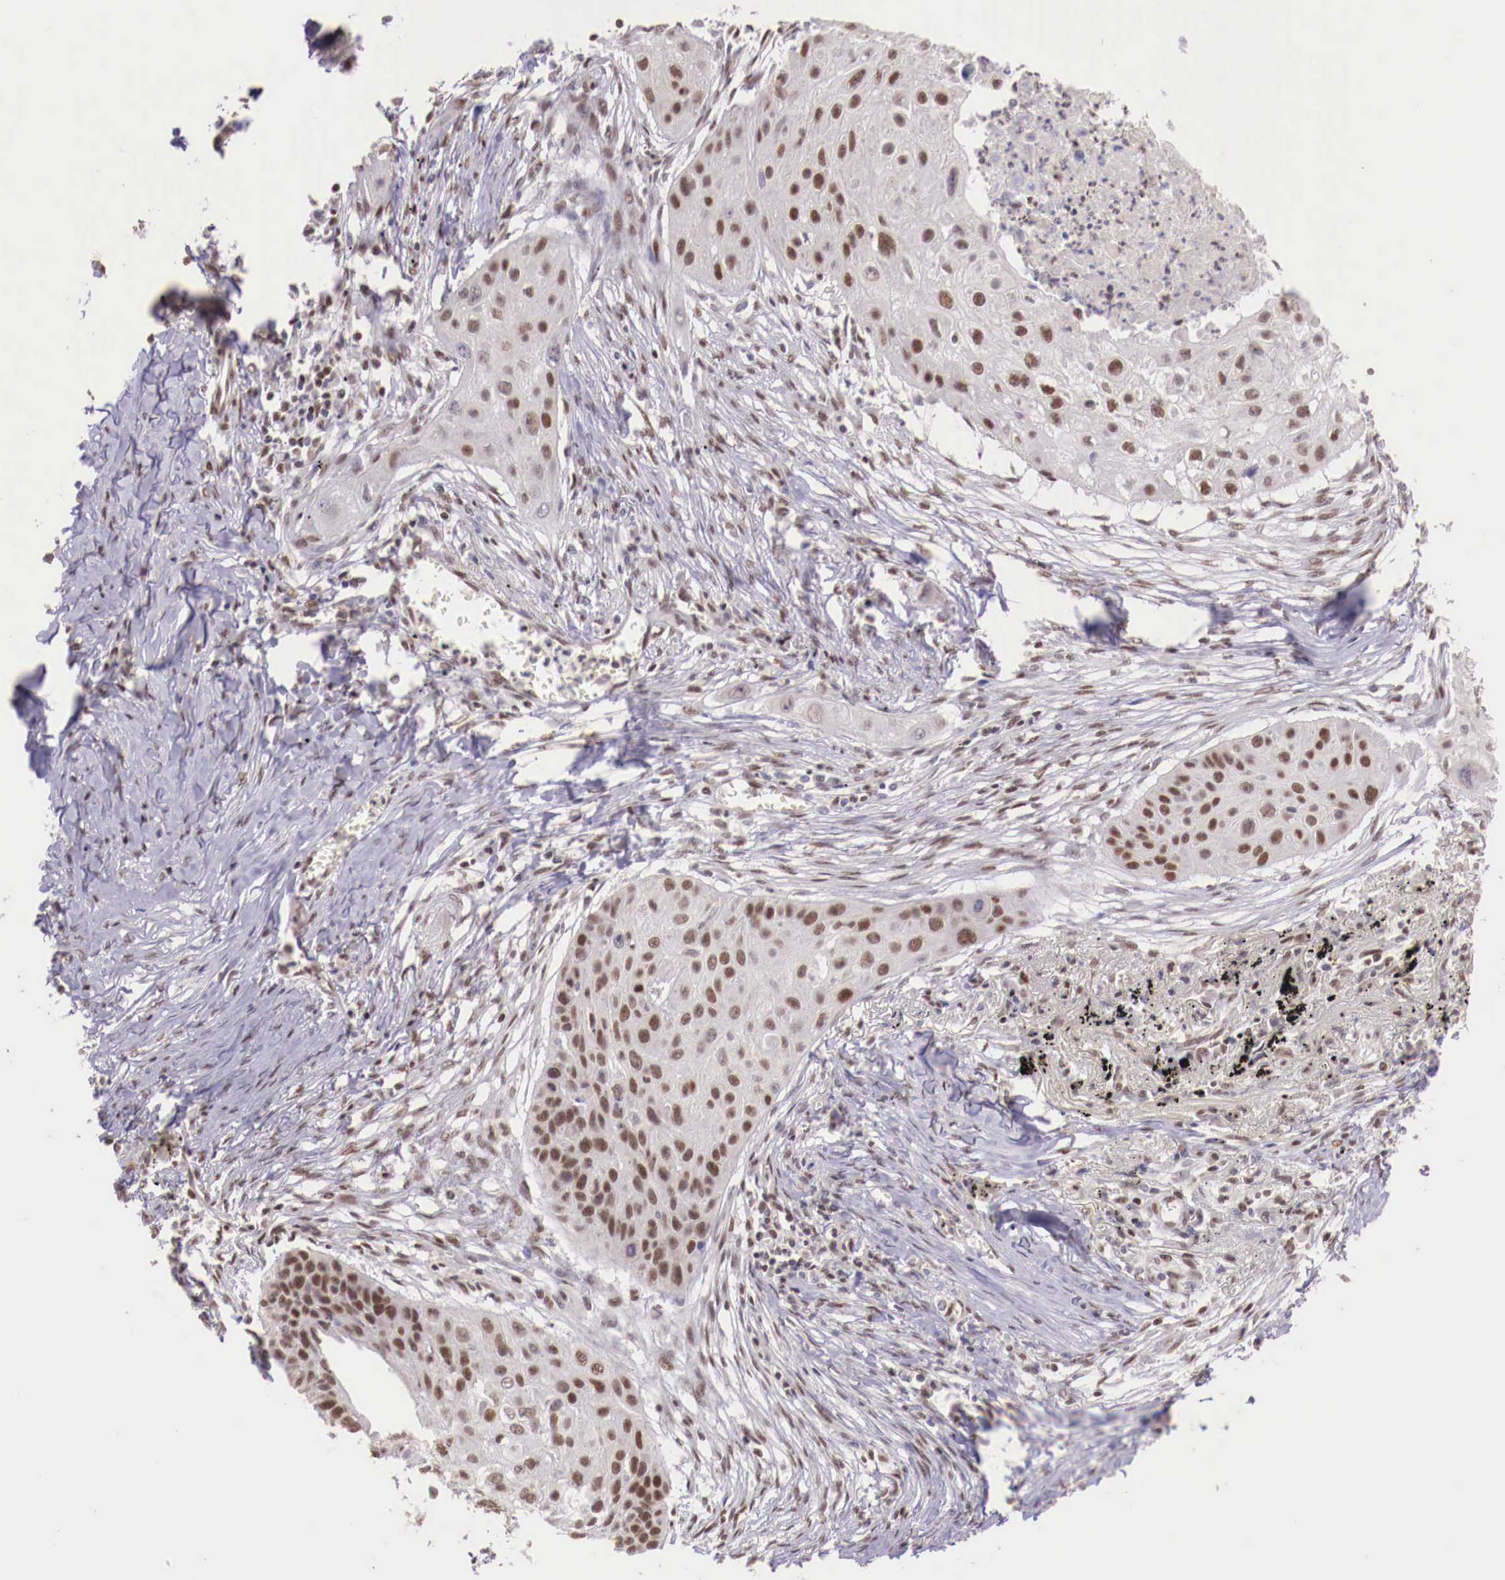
{"staining": {"intensity": "weak", "quantity": "25%-75%", "location": "nuclear"}, "tissue": "lung cancer", "cell_type": "Tumor cells", "image_type": "cancer", "snomed": [{"axis": "morphology", "description": "Squamous cell carcinoma, NOS"}, {"axis": "topography", "description": "Lung"}], "caption": "Human lung squamous cell carcinoma stained with a brown dye shows weak nuclear positive positivity in approximately 25%-75% of tumor cells.", "gene": "SP1", "patient": {"sex": "male", "age": 71}}